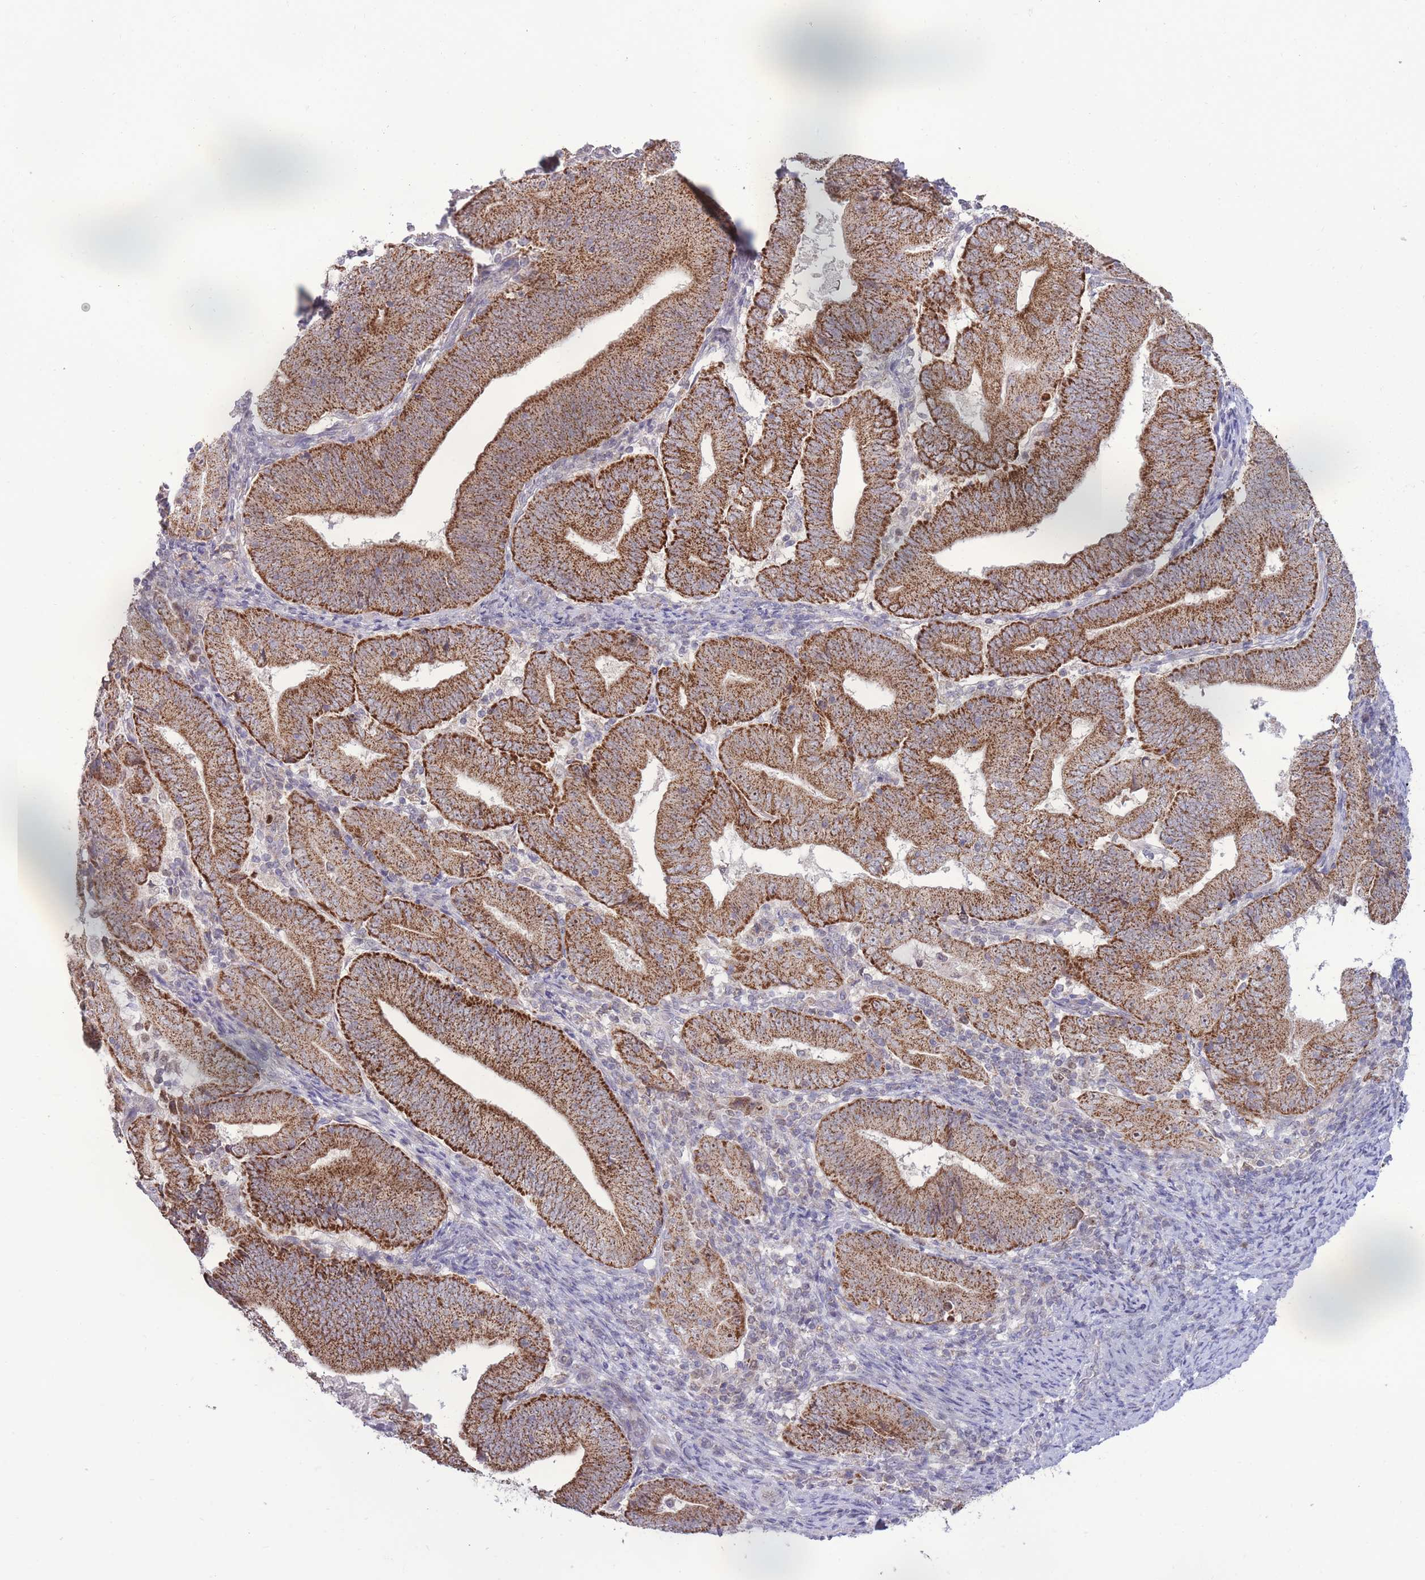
{"staining": {"intensity": "strong", "quantity": ">75%", "location": "cytoplasmic/membranous"}, "tissue": "endometrial cancer", "cell_type": "Tumor cells", "image_type": "cancer", "snomed": [{"axis": "morphology", "description": "Adenocarcinoma, NOS"}, {"axis": "topography", "description": "Endometrium"}], "caption": "Protein expression analysis of human endometrial adenocarcinoma reveals strong cytoplasmic/membranous positivity in about >75% of tumor cells.", "gene": "MCIDAS", "patient": {"sex": "female", "age": 70}}